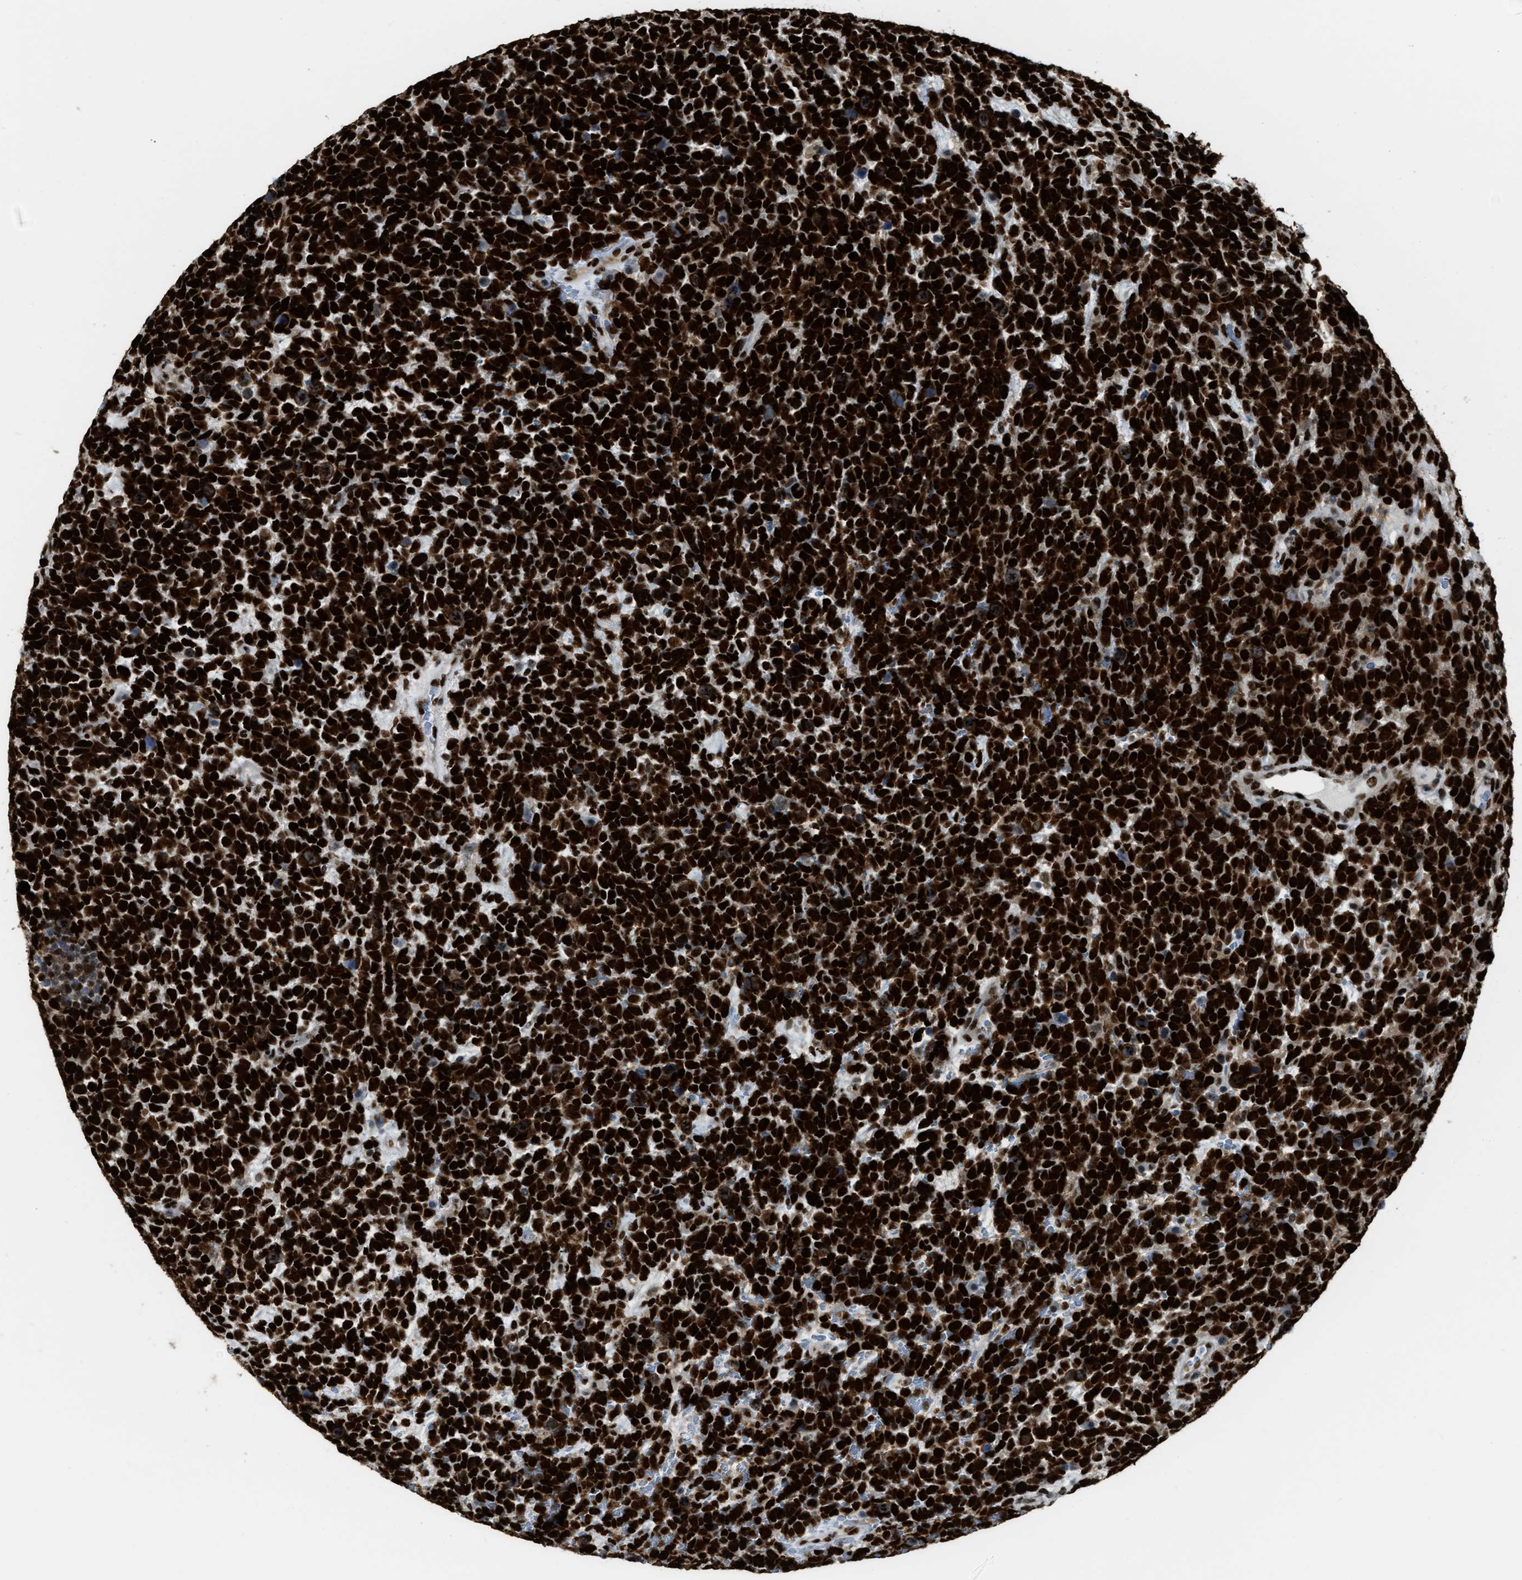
{"staining": {"intensity": "strong", "quantity": ">75%", "location": "nuclear"}, "tissue": "urothelial cancer", "cell_type": "Tumor cells", "image_type": "cancer", "snomed": [{"axis": "morphology", "description": "Urothelial carcinoma, High grade"}, {"axis": "topography", "description": "Urinary bladder"}], "caption": "Protein staining displays strong nuclear staining in approximately >75% of tumor cells in urothelial cancer.", "gene": "NUMA1", "patient": {"sex": "female", "age": 82}}